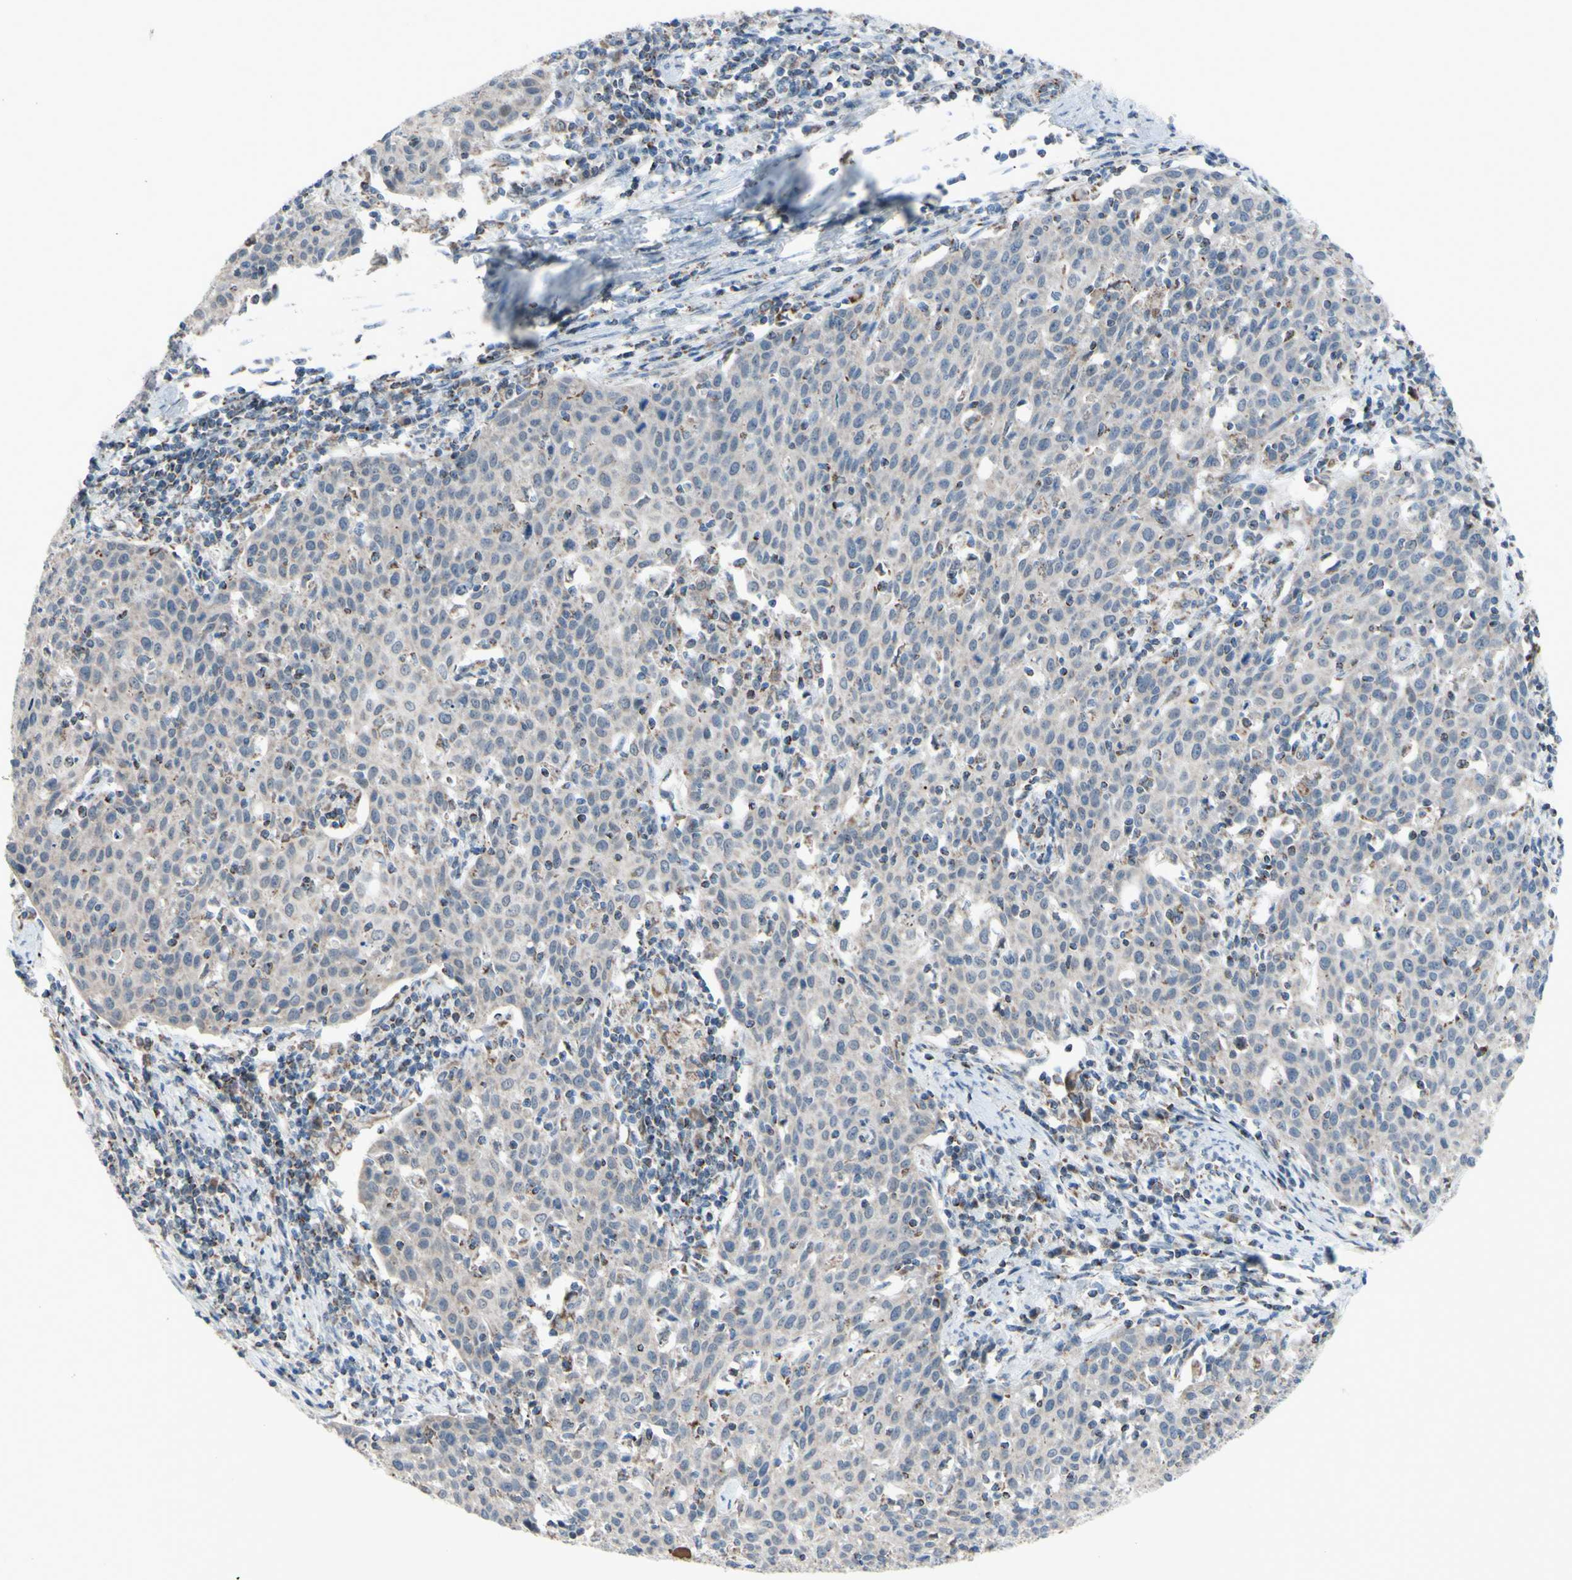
{"staining": {"intensity": "weak", "quantity": "<25%", "location": "cytoplasmic/membranous"}, "tissue": "cervical cancer", "cell_type": "Tumor cells", "image_type": "cancer", "snomed": [{"axis": "morphology", "description": "Squamous cell carcinoma, NOS"}, {"axis": "topography", "description": "Cervix"}], "caption": "The micrograph reveals no significant staining in tumor cells of cervical cancer.", "gene": "GLT8D1", "patient": {"sex": "female", "age": 38}}